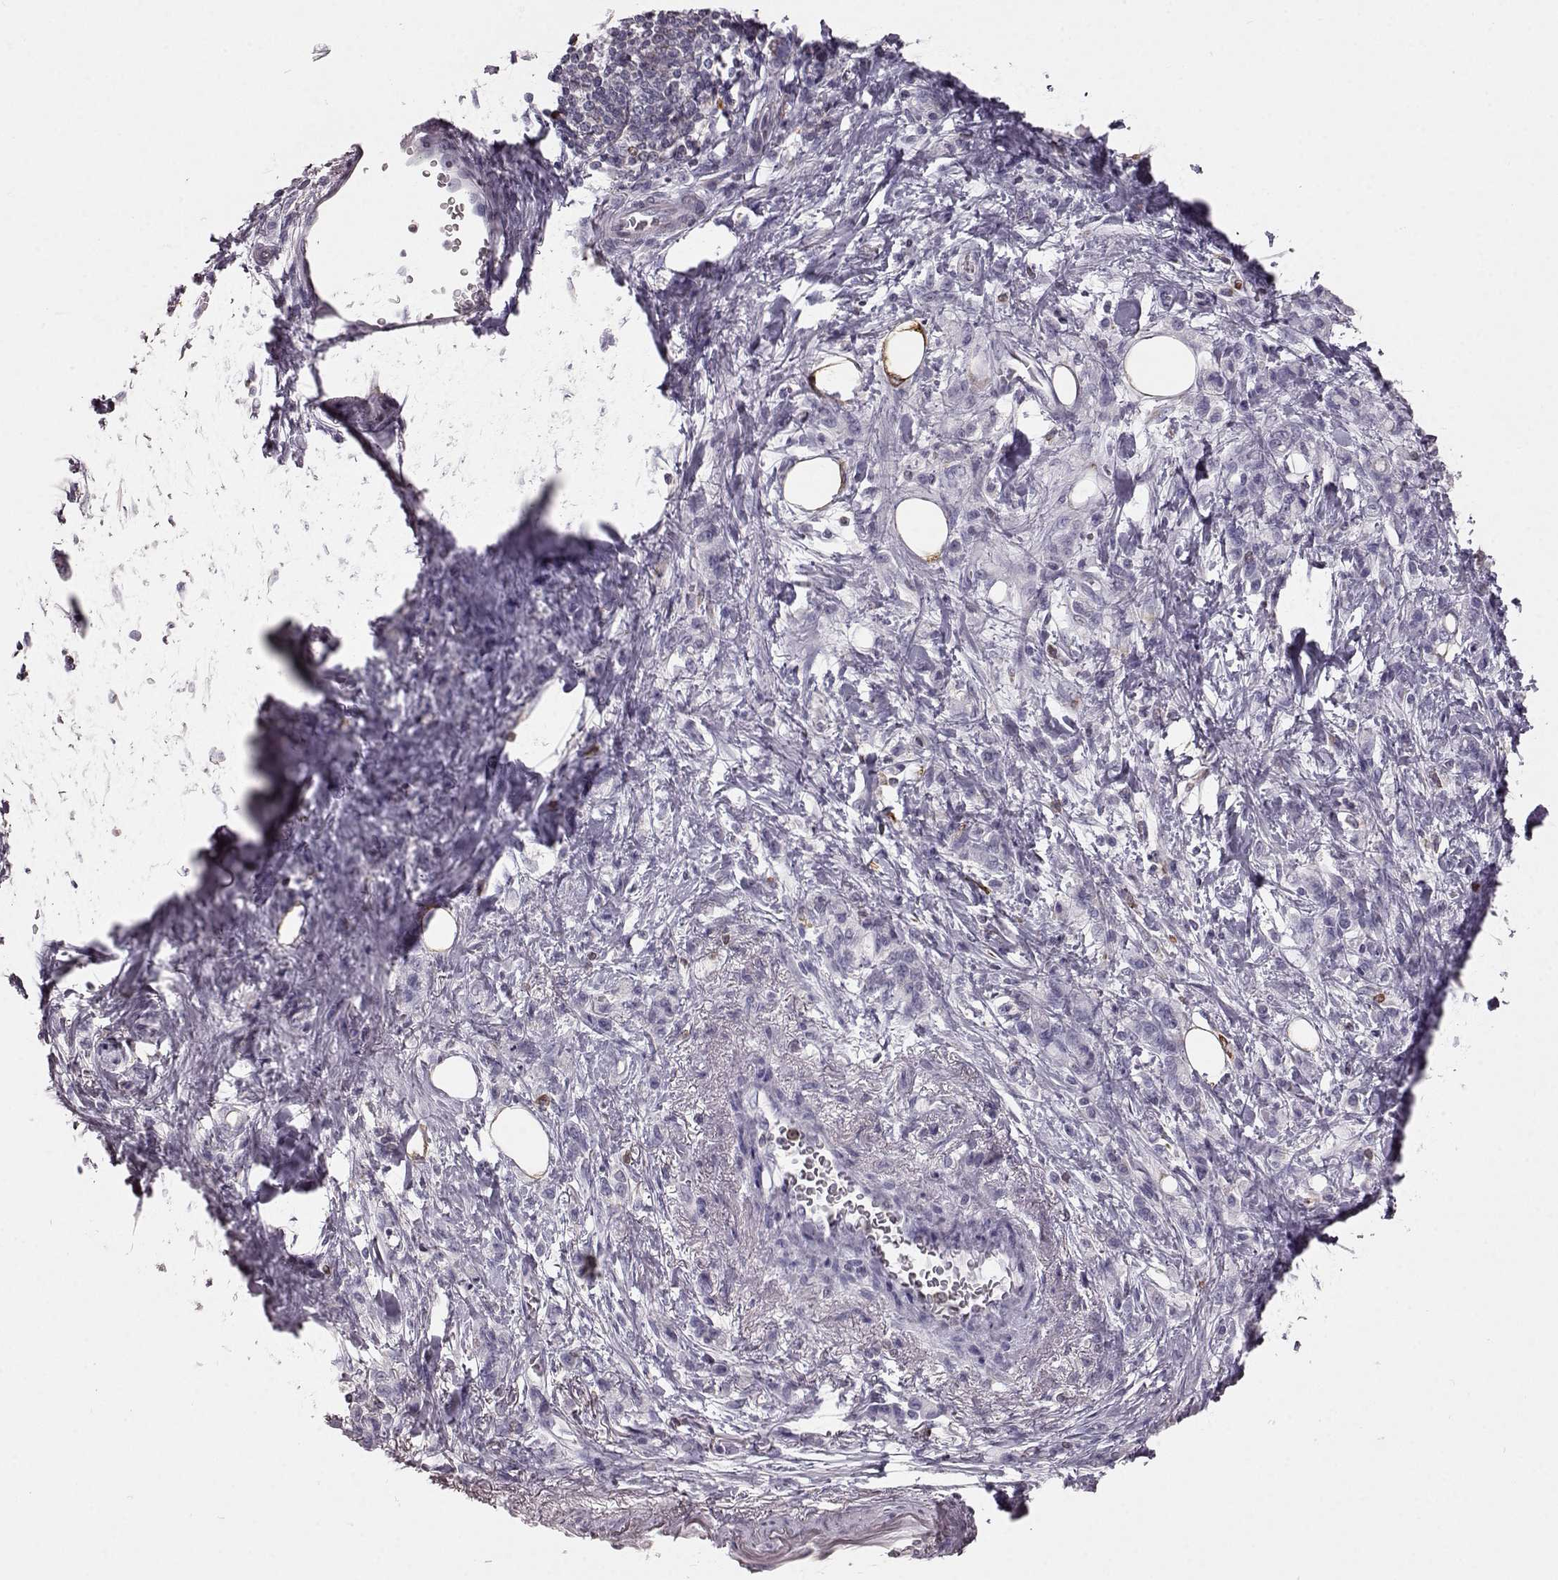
{"staining": {"intensity": "negative", "quantity": "none", "location": "none"}, "tissue": "stomach cancer", "cell_type": "Tumor cells", "image_type": "cancer", "snomed": [{"axis": "morphology", "description": "Adenocarcinoma, NOS"}, {"axis": "topography", "description": "Stomach"}], "caption": "Human adenocarcinoma (stomach) stained for a protein using immunohistochemistry displays no staining in tumor cells.", "gene": "ELOVL5", "patient": {"sex": "male", "age": 77}}